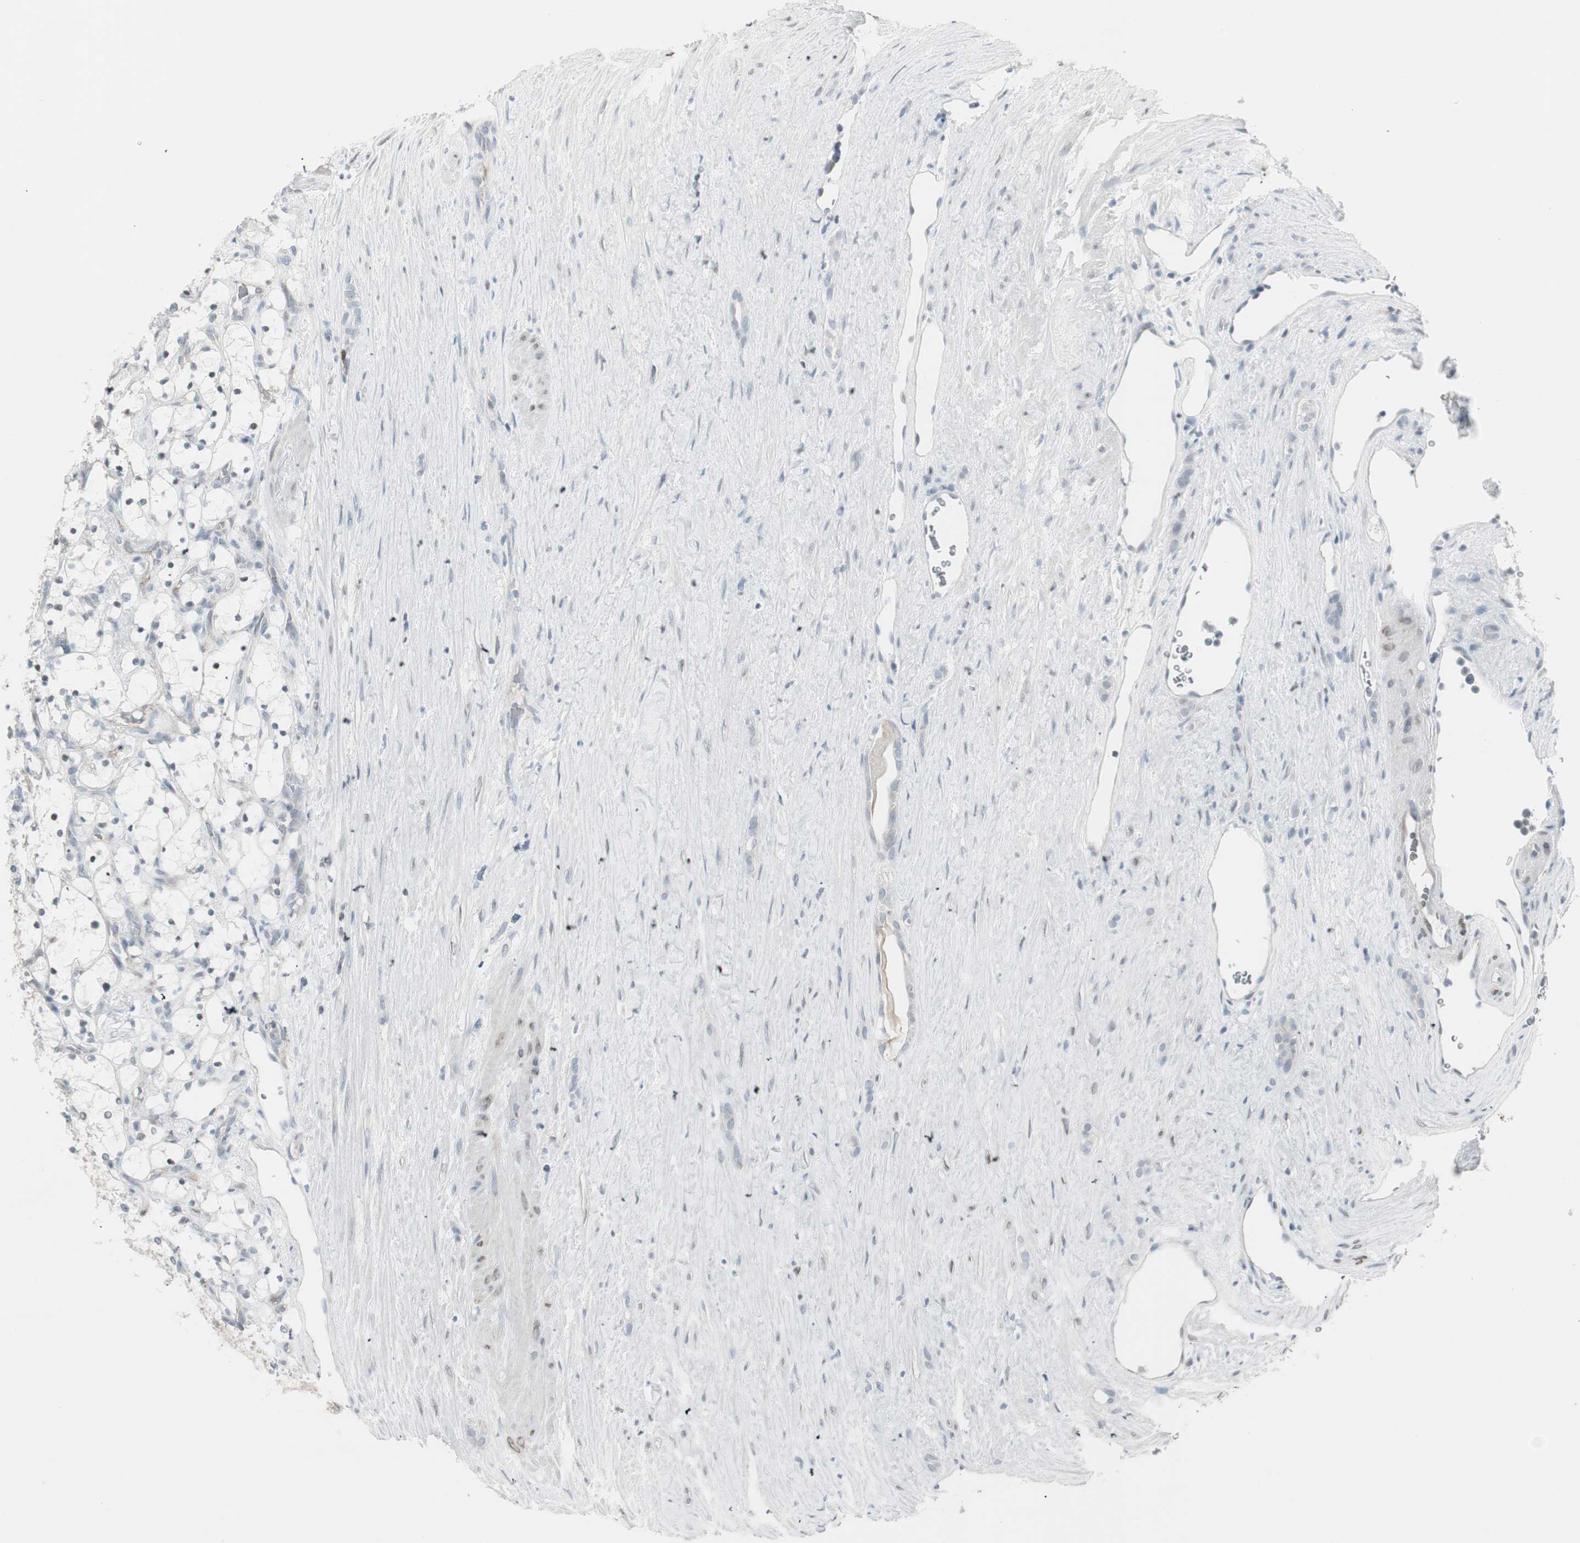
{"staining": {"intensity": "negative", "quantity": "none", "location": "none"}, "tissue": "renal cancer", "cell_type": "Tumor cells", "image_type": "cancer", "snomed": [{"axis": "morphology", "description": "Adenocarcinoma, NOS"}, {"axis": "topography", "description": "Kidney"}], "caption": "IHC histopathology image of adenocarcinoma (renal) stained for a protein (brown), which exhibits no staining in tumor cells. (DAB IHC with hematoxylin counter stain).", "gene": "MAP4K4", "patient": {"sex": "female", "age": 69}}